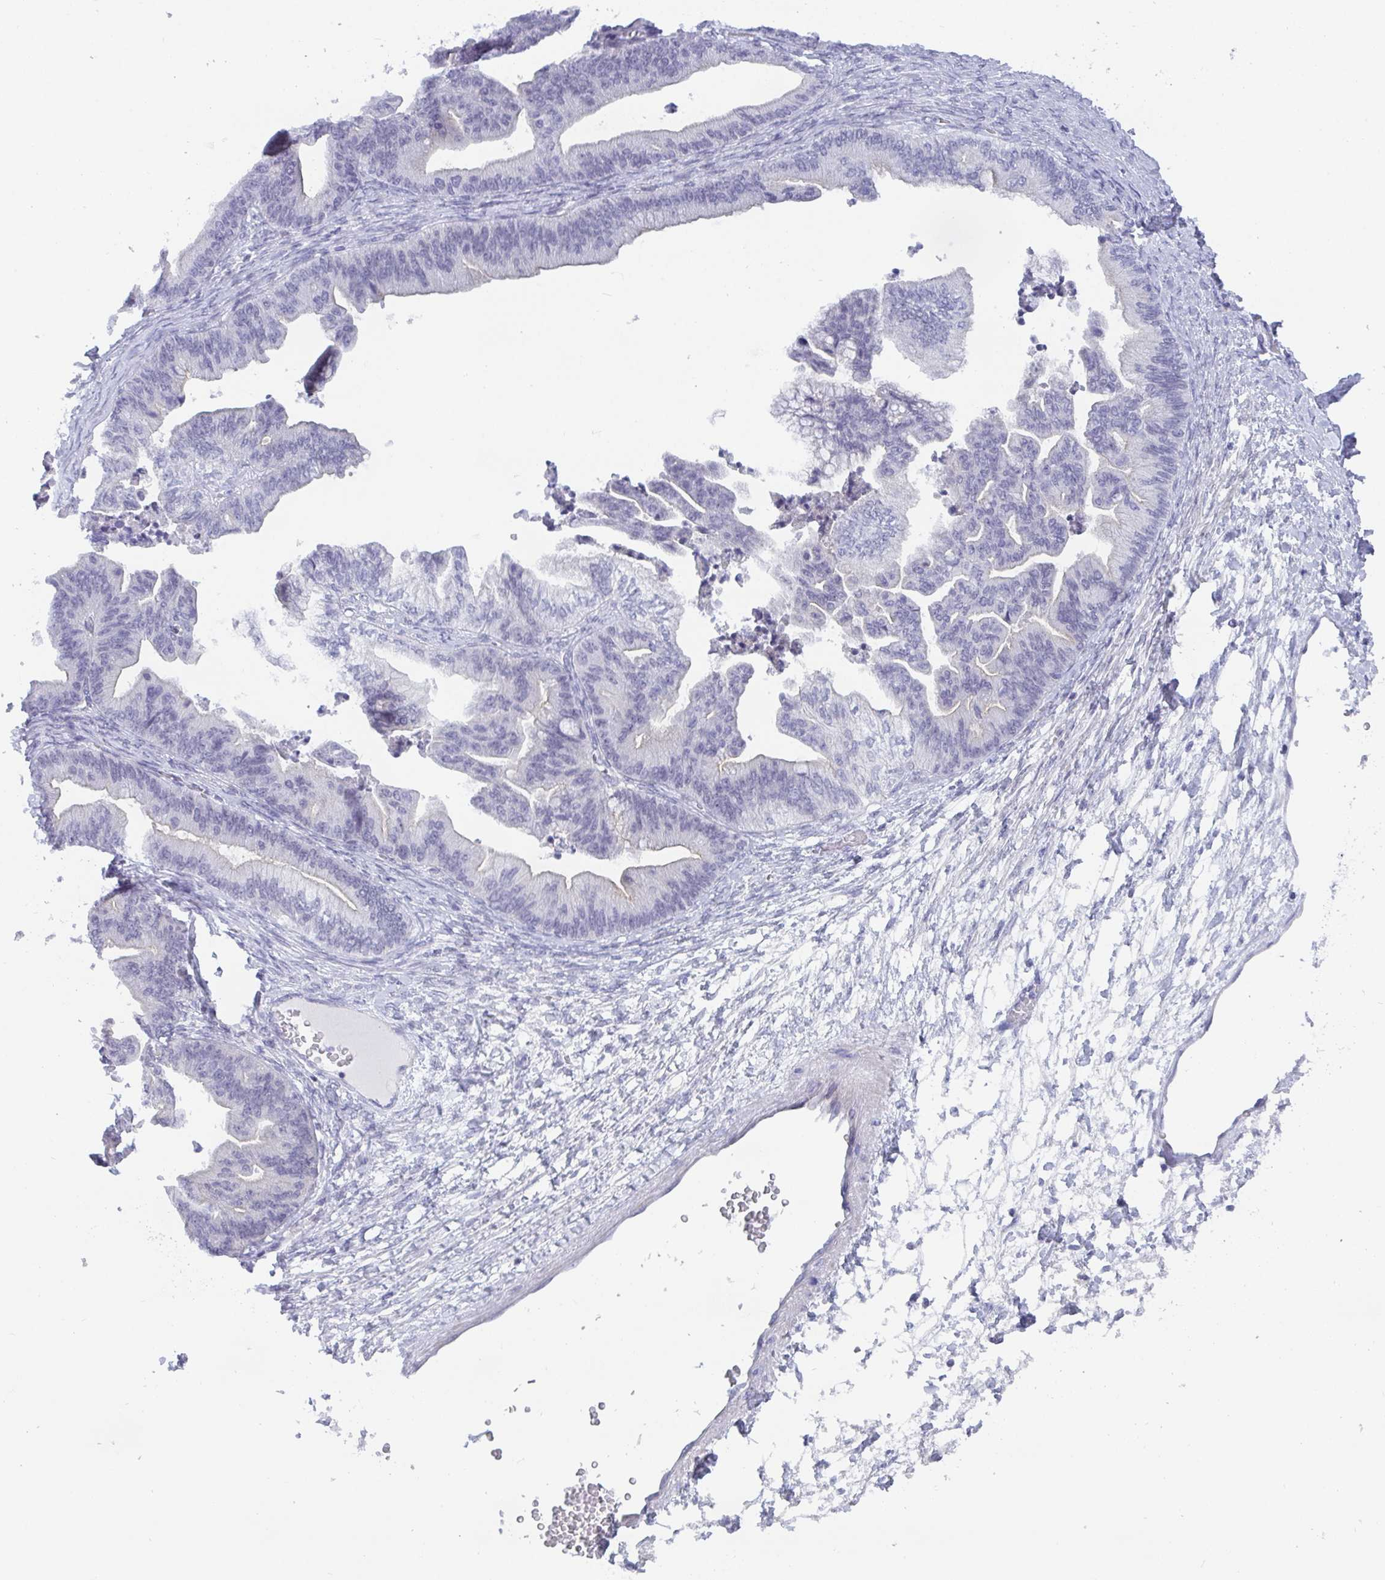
{"staining": {"intensity": "negative", "quantity": "none", "location": "none"}, "tissue": "ovarian cancer", "cell_type": "Tumor cells", "image_type": "cancer", "snomed": [{"axis": "morphology", "description": "Cystadenocarcinoma, mucinous, NOS"}, {"axis": "topography", "description": "Ovary"}], "caption": "Immunohistochemistry image of neoplastic tissue: ovarian cancer stained with DAB displays no significant protein expression in tumor cells. (DAB immunohistochemistry (IHC), high magnification).", "gene": "BMAL2", "patient": {"sex": "female", "age": 67}}